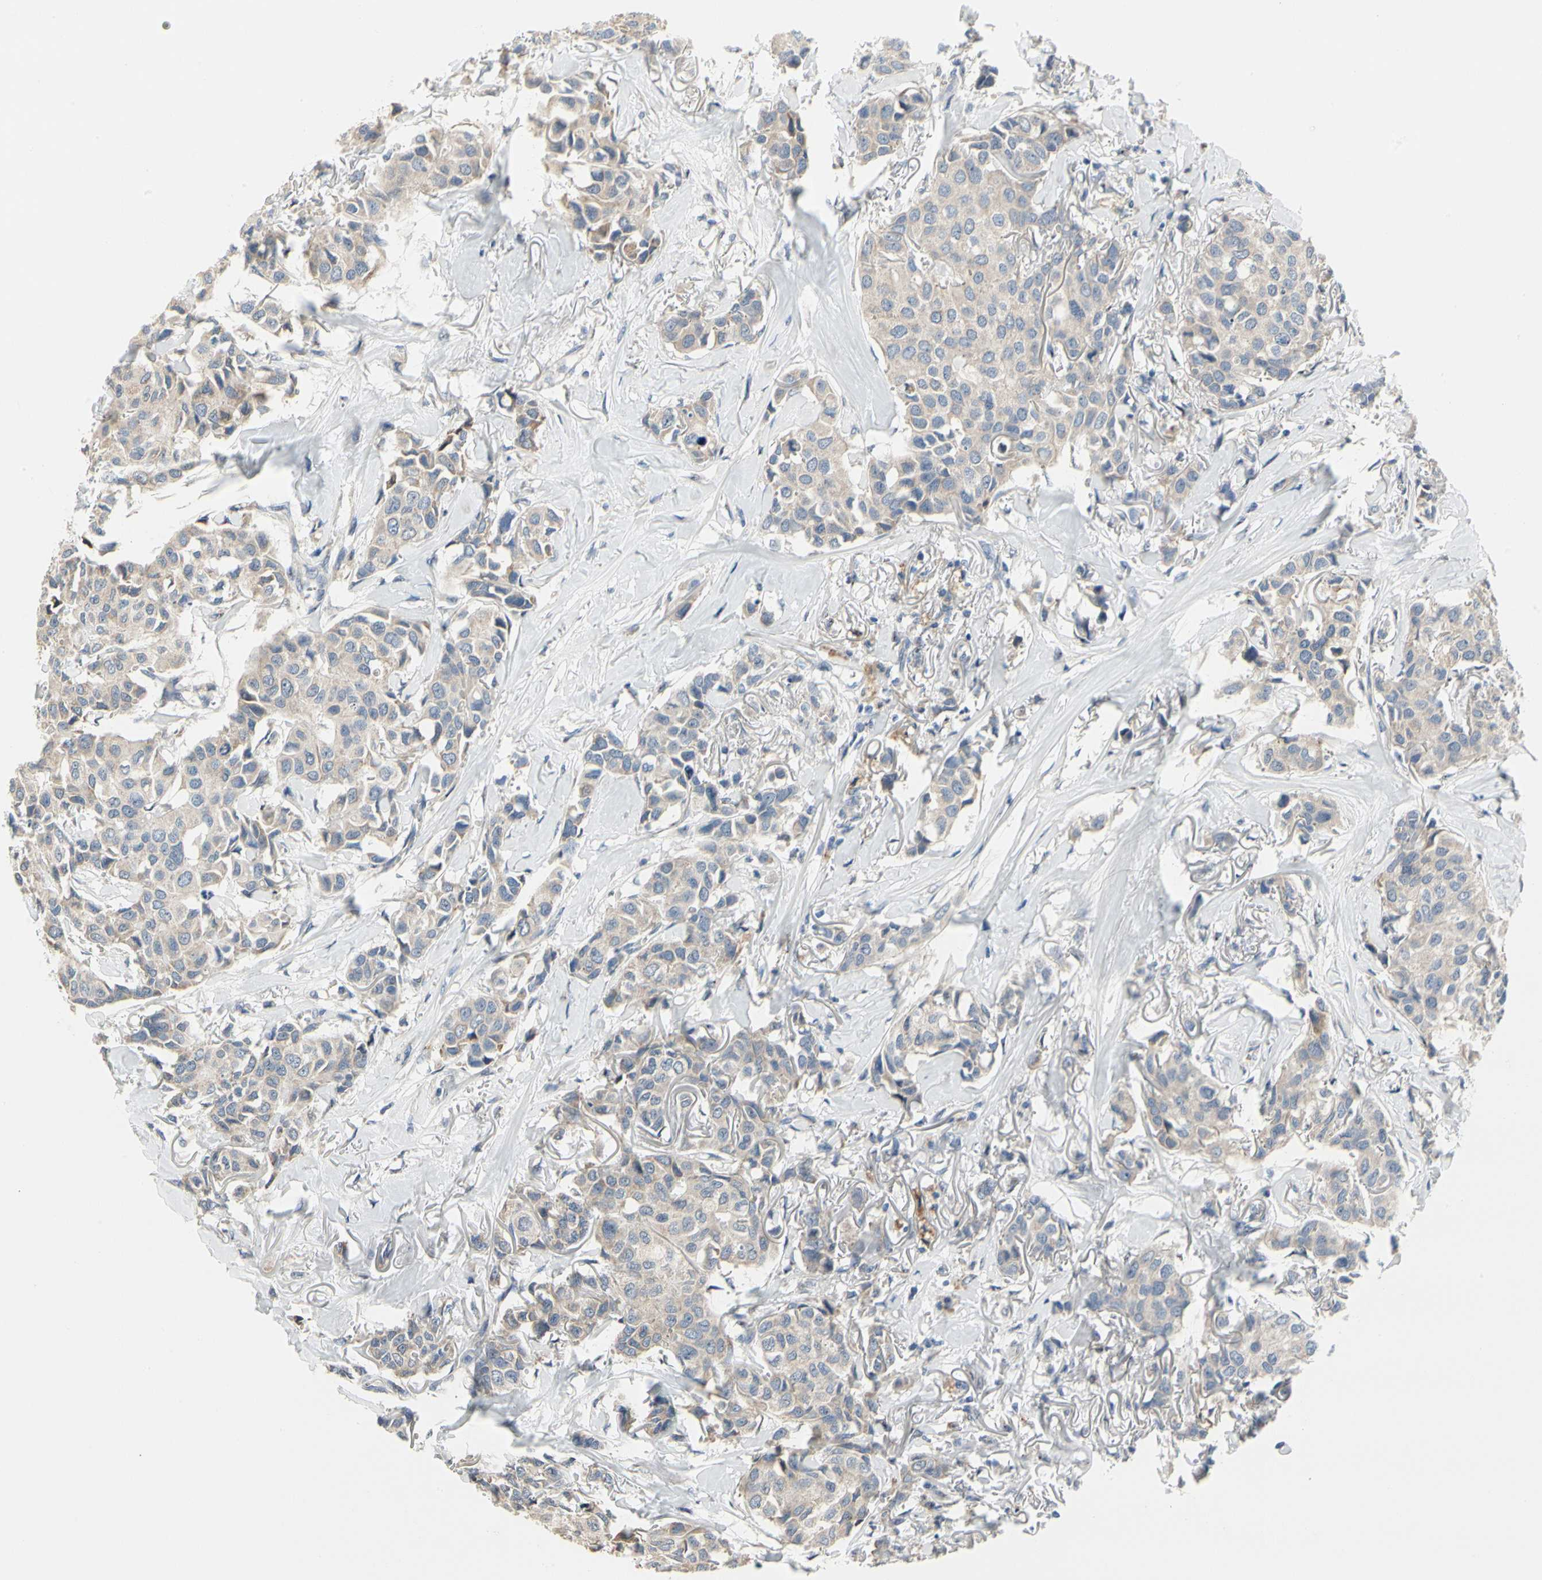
{"staining": {"intensity": "weak", "quantity": ">75%", "location": "cytoplasmic/membranous"}, "tissue": "breast cancer", "cell_type": "Tumor cells", "image_type": "cancer", "snomed": [{"axis": "morphology", "description": "Duct carcinoma"}, {"axis": "topography", "description": "Breast"}], "caption": "Immunohistochemical staining of human breast cancer shows low levels of weak cytoplasmic/membranous protein expression in approximately >75% of tumor cells. (Brightfield microscopy of DAB IHC at high magnification).", "gene": "NFASC", "patient": {"sex": "female", "age": 80}}